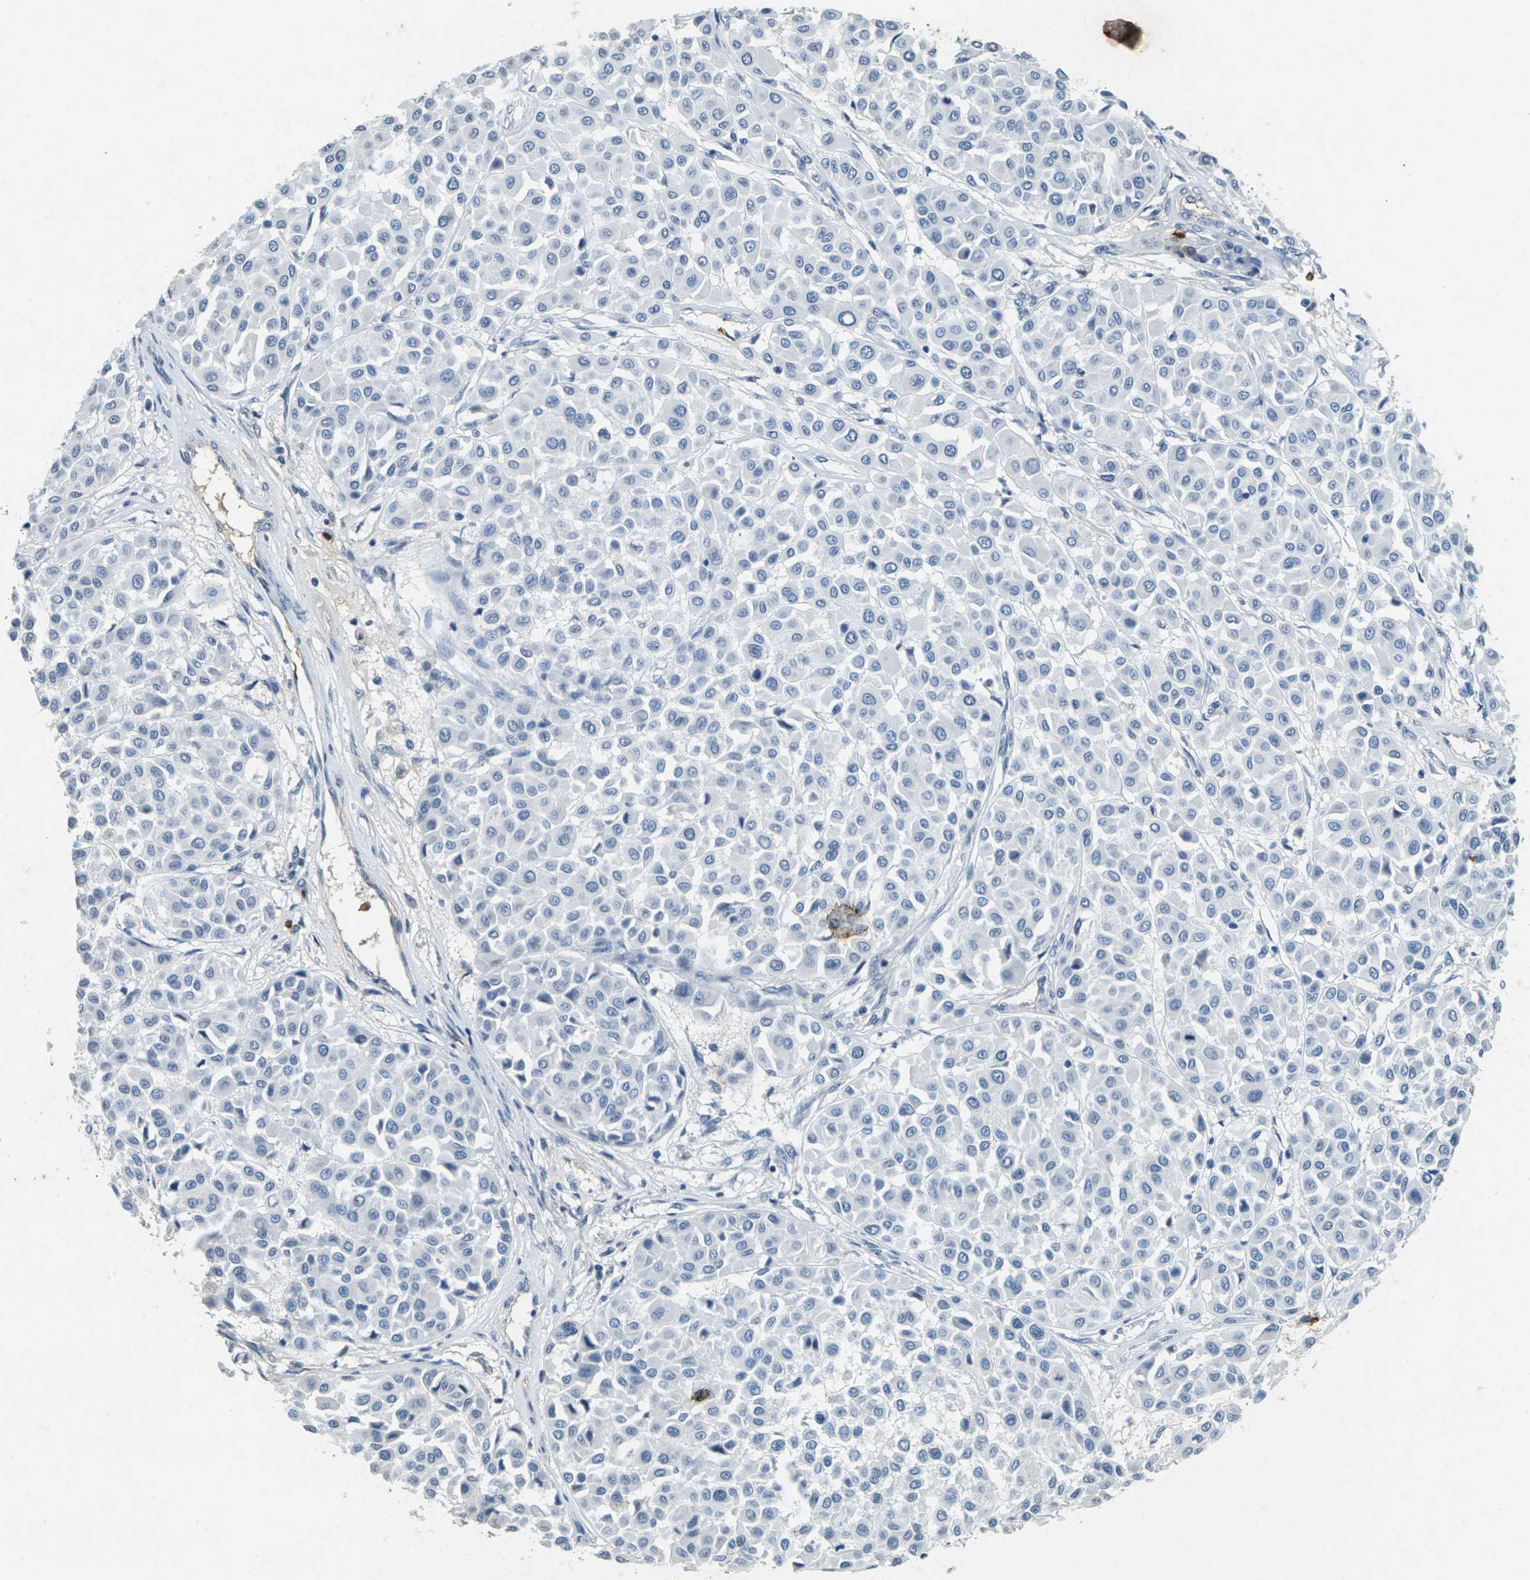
{"staining": {"intensity": "negative", "quantity": "none", "location": "none"}, "tissue": "melanoma", "cell_type": "Tumor cells", "image_type": "cancer", "snomed": [{"axis": "morphology", "description": "Malignant melanoma, Metastatic site"}, {"axis": "topography", "description": "Soft tissue"}], "caption": "Micrograph shows no protein expression in tumor cells of malignant melanoma (metastatic site) tissue.", "gene": "HBB", "patient": {"sex": "male", "age": 41}}